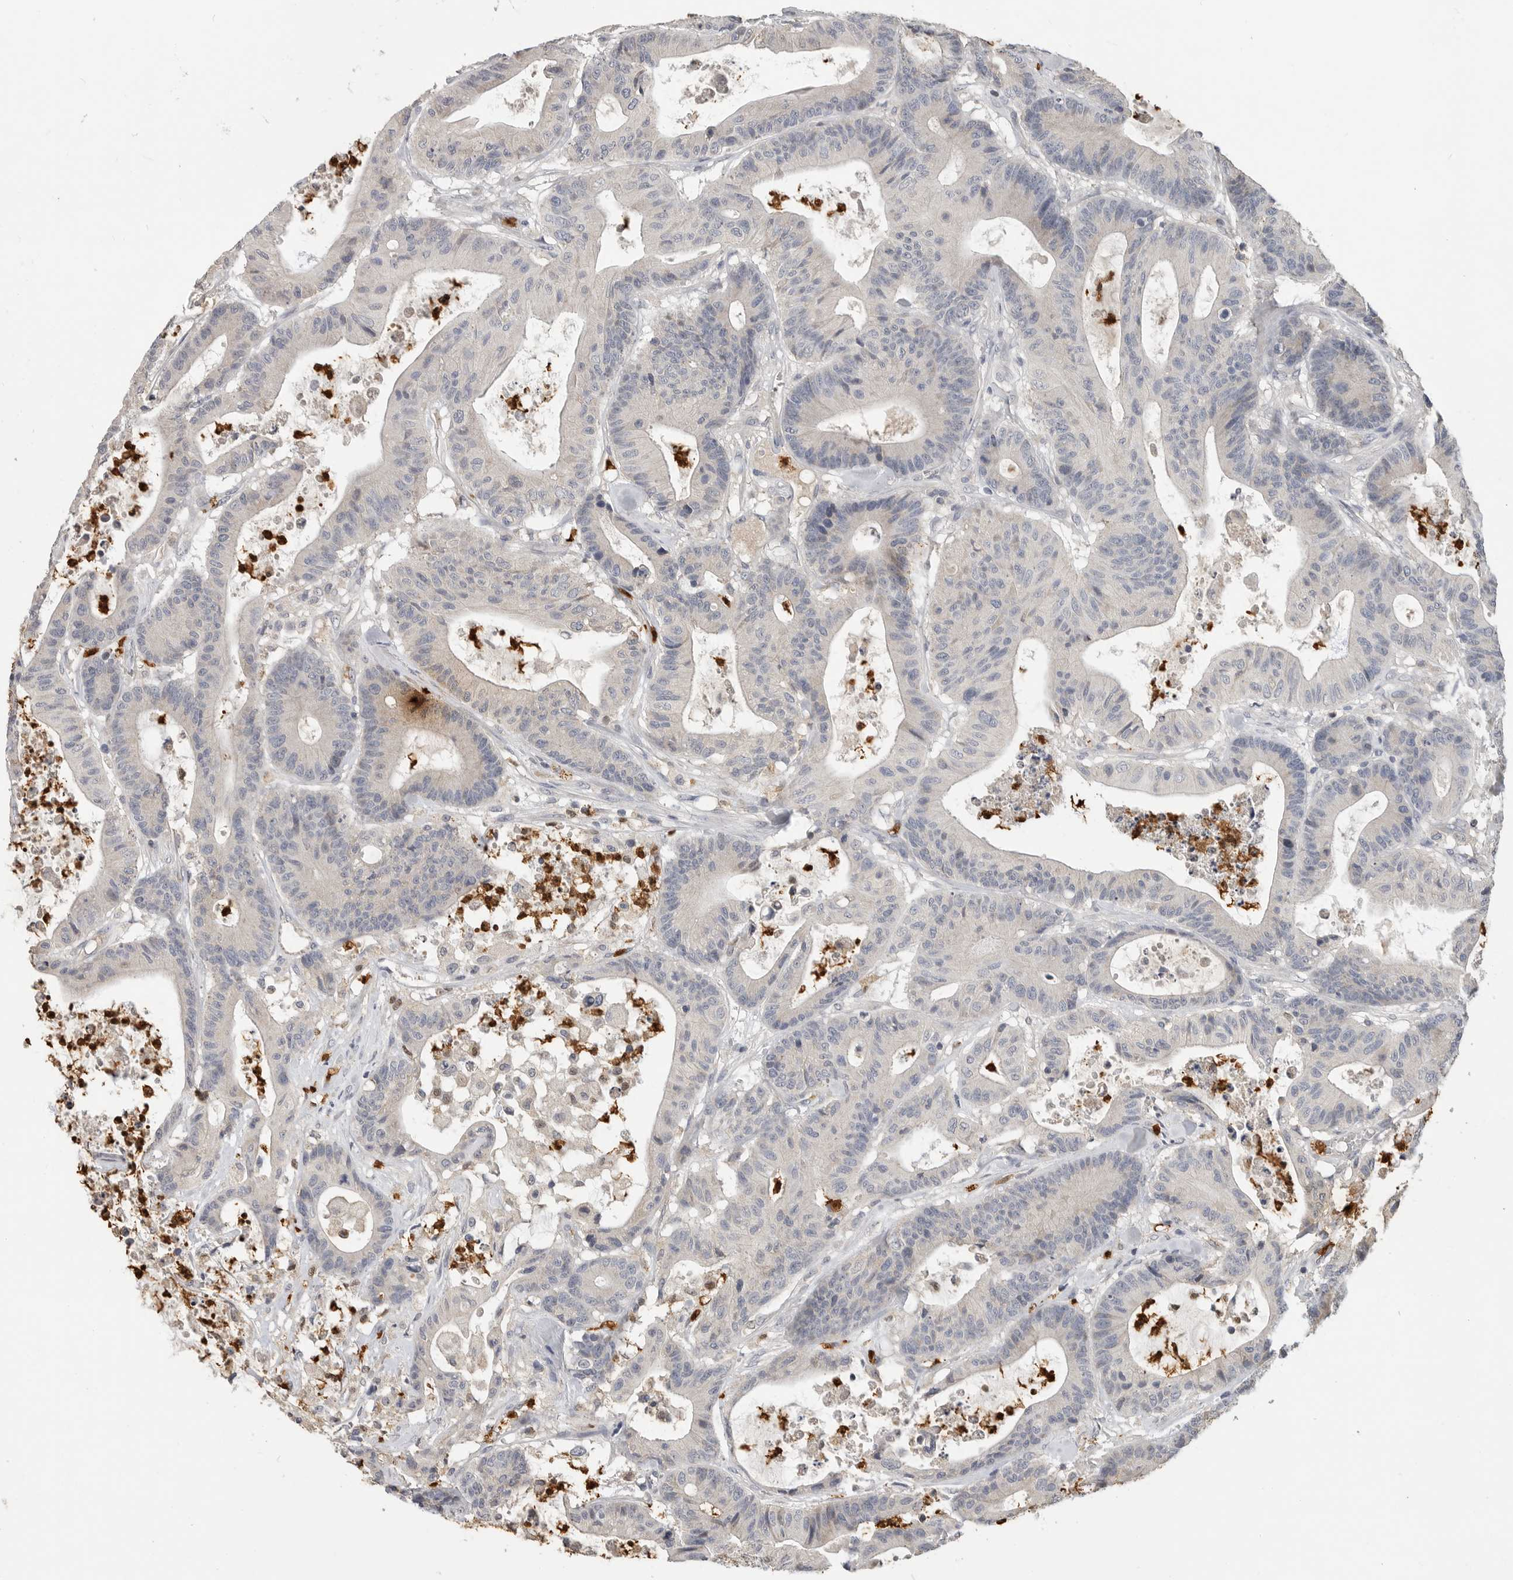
{"staining": {"intensity": "negative", "quantity": "none", "location": "none"}, "tissue": "colorectal cancer", "cell_type": "Tumor cells", "image_type": "cancer", "snomed": [{"axis": "morphology", "description": "Adenocarcinoma, NOS"}, {"axis": "topography", "description": "Colon"}], "caption": "Tumor cells show no significant expression in colorectal cancer.", "gene": "LTBR", "patient": {"sex": "female", "age": 84}}